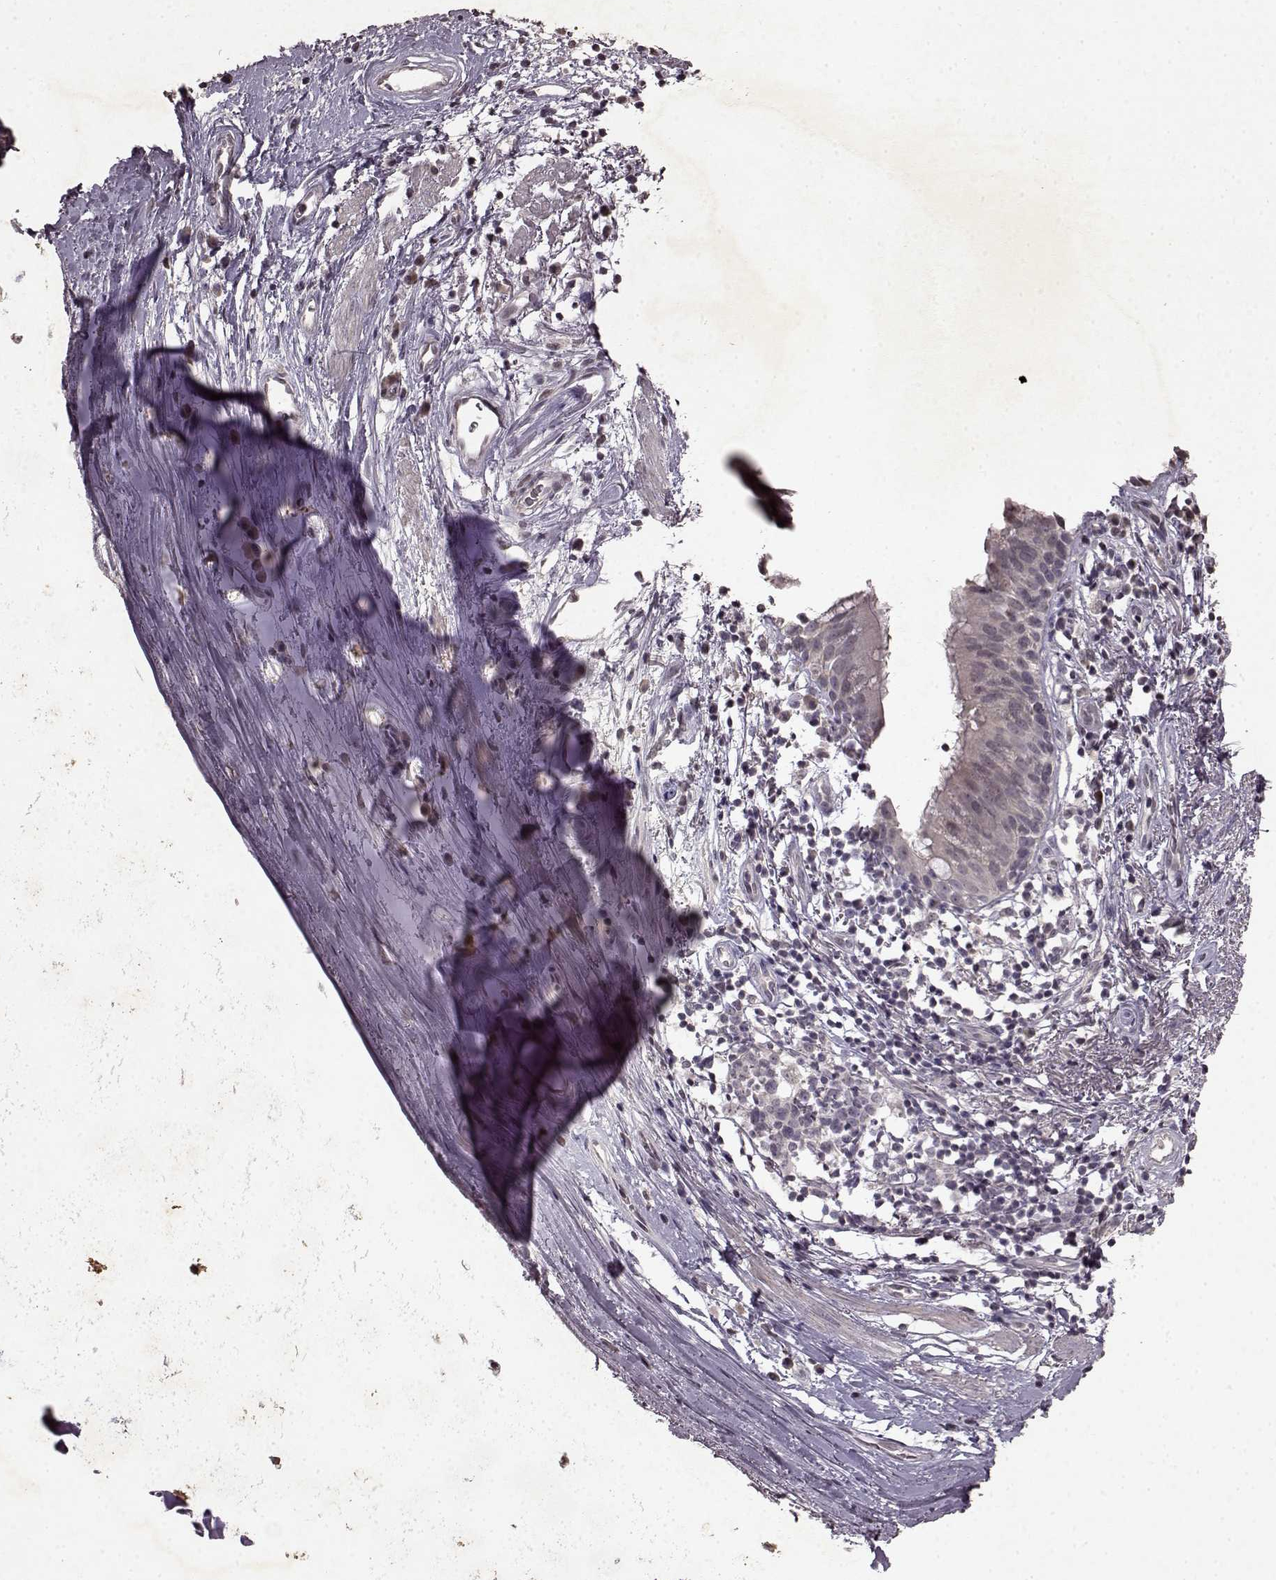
{"staining": {"intensity": "negative", "quantity": "none", "location": "none"}, "tissue": "bronchus", "cell_type": "Respiratory epithelial cells", "image_type": "normal", "snomed": [{"axis": "morphology", "description": "Normal tissue, NOS"}, {"axis": "topography", "description": "Cartilage tissue"}, {"axis": "topography", "description": "Bronchus"}], "caption": "A photomicrograph of bronchus stained for a protein exhibits no brown staining in respiratory epithelial cells.", "gene": "LHB", "patient": {"sex": "male", "age": 58}}